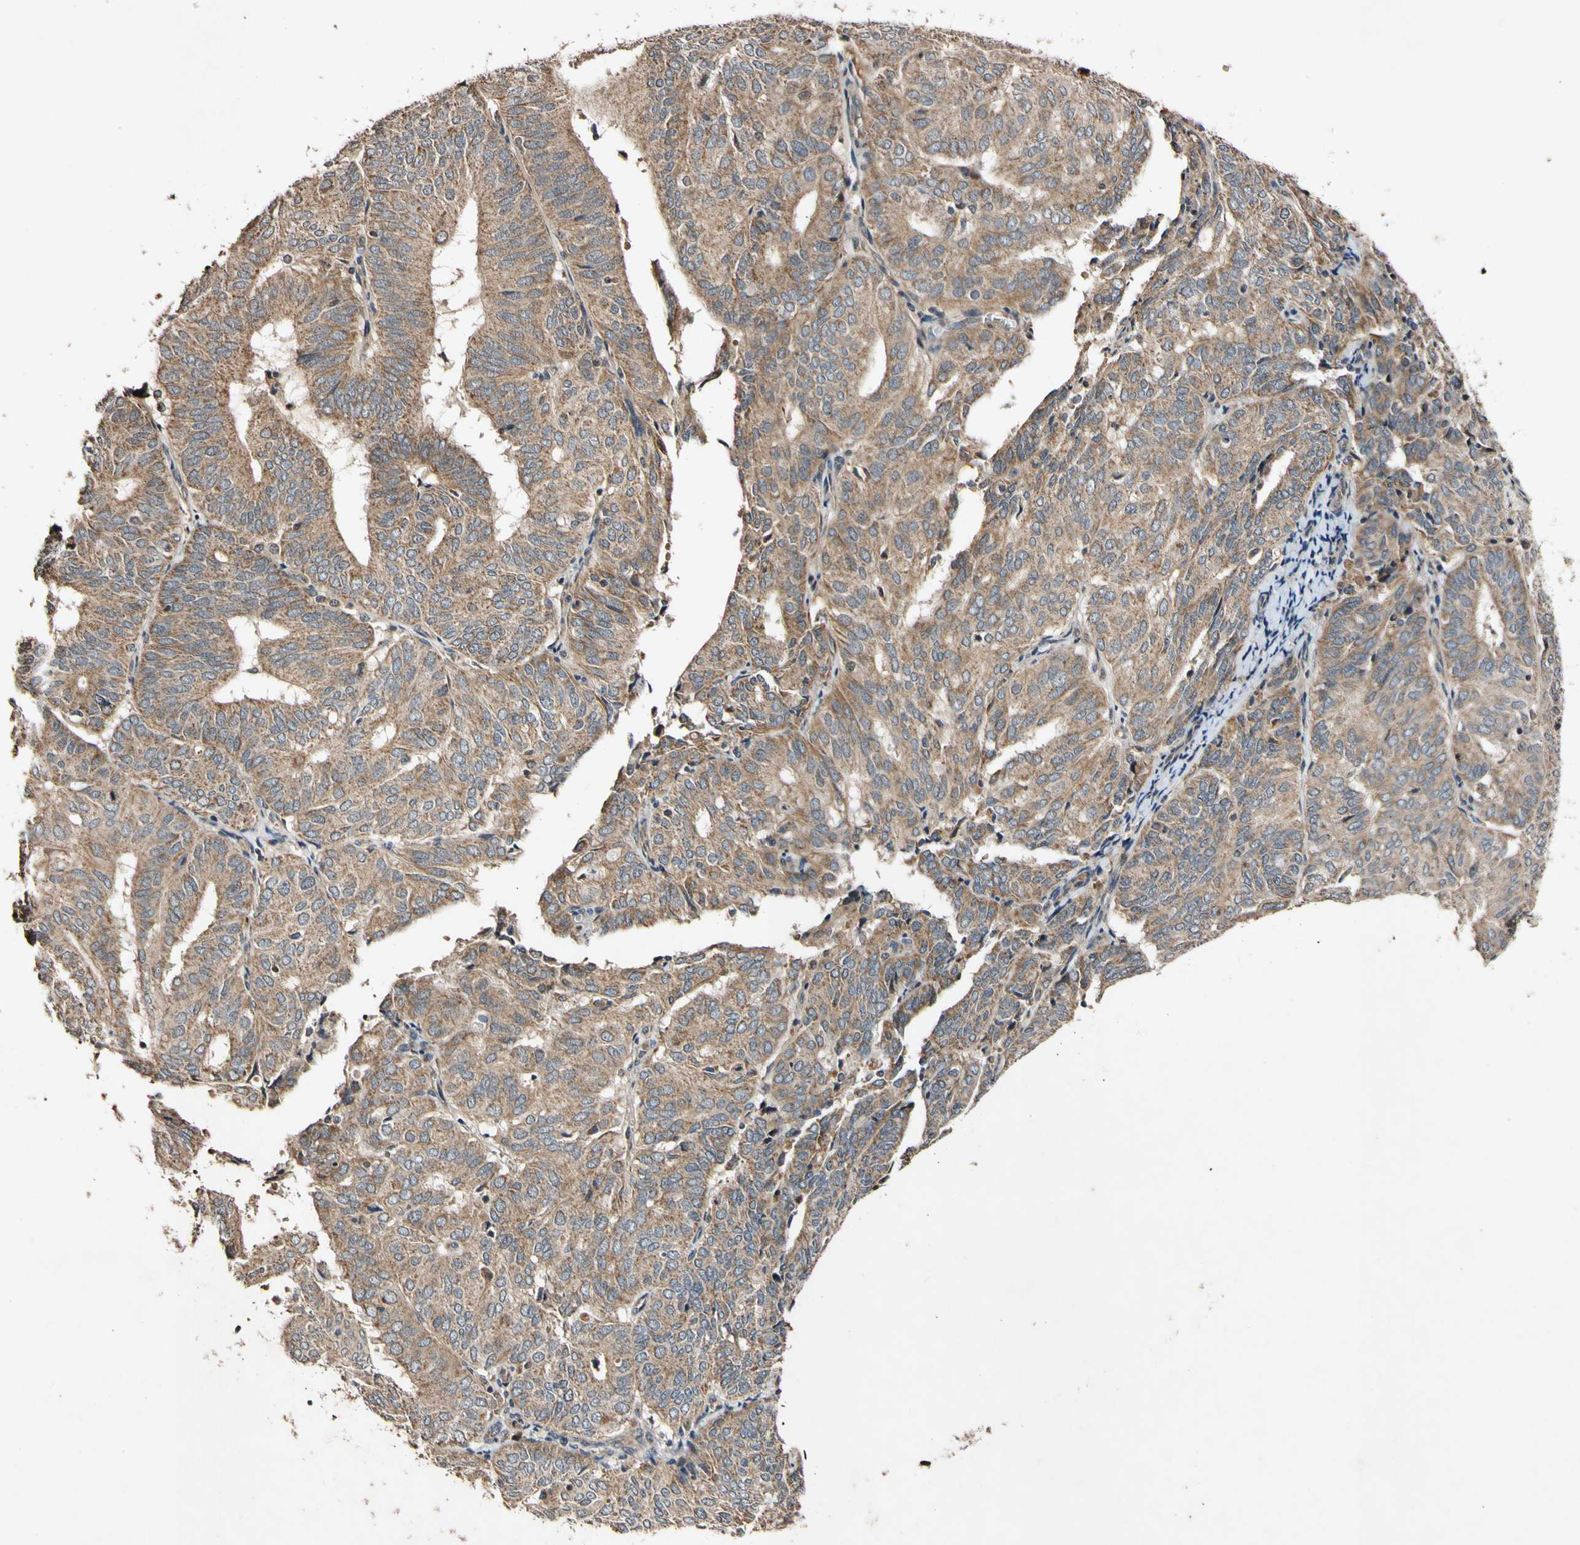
{"staining": {"intensity": "moderate", "quantity": ">75%", "location": "cytoplasmic/membranous"}, "tissue": "endometrial cancer", "cell_type": "Tumor cells", "image_type": "cancer", "snomed": [{"axis": "morphology", "description": "Adenocarcinoma, NOS"}, {"axis": "topography", "description": "Uterus"}], "caption": "Endometrial cancer (adenocarcinoma) stained with a brown dye exhibits moderate cytoplasmic/membranous positive positivity in about >75% of tumor cells.", "gene": "PLAT", "patient": {"sex": "female", "age": 60}}